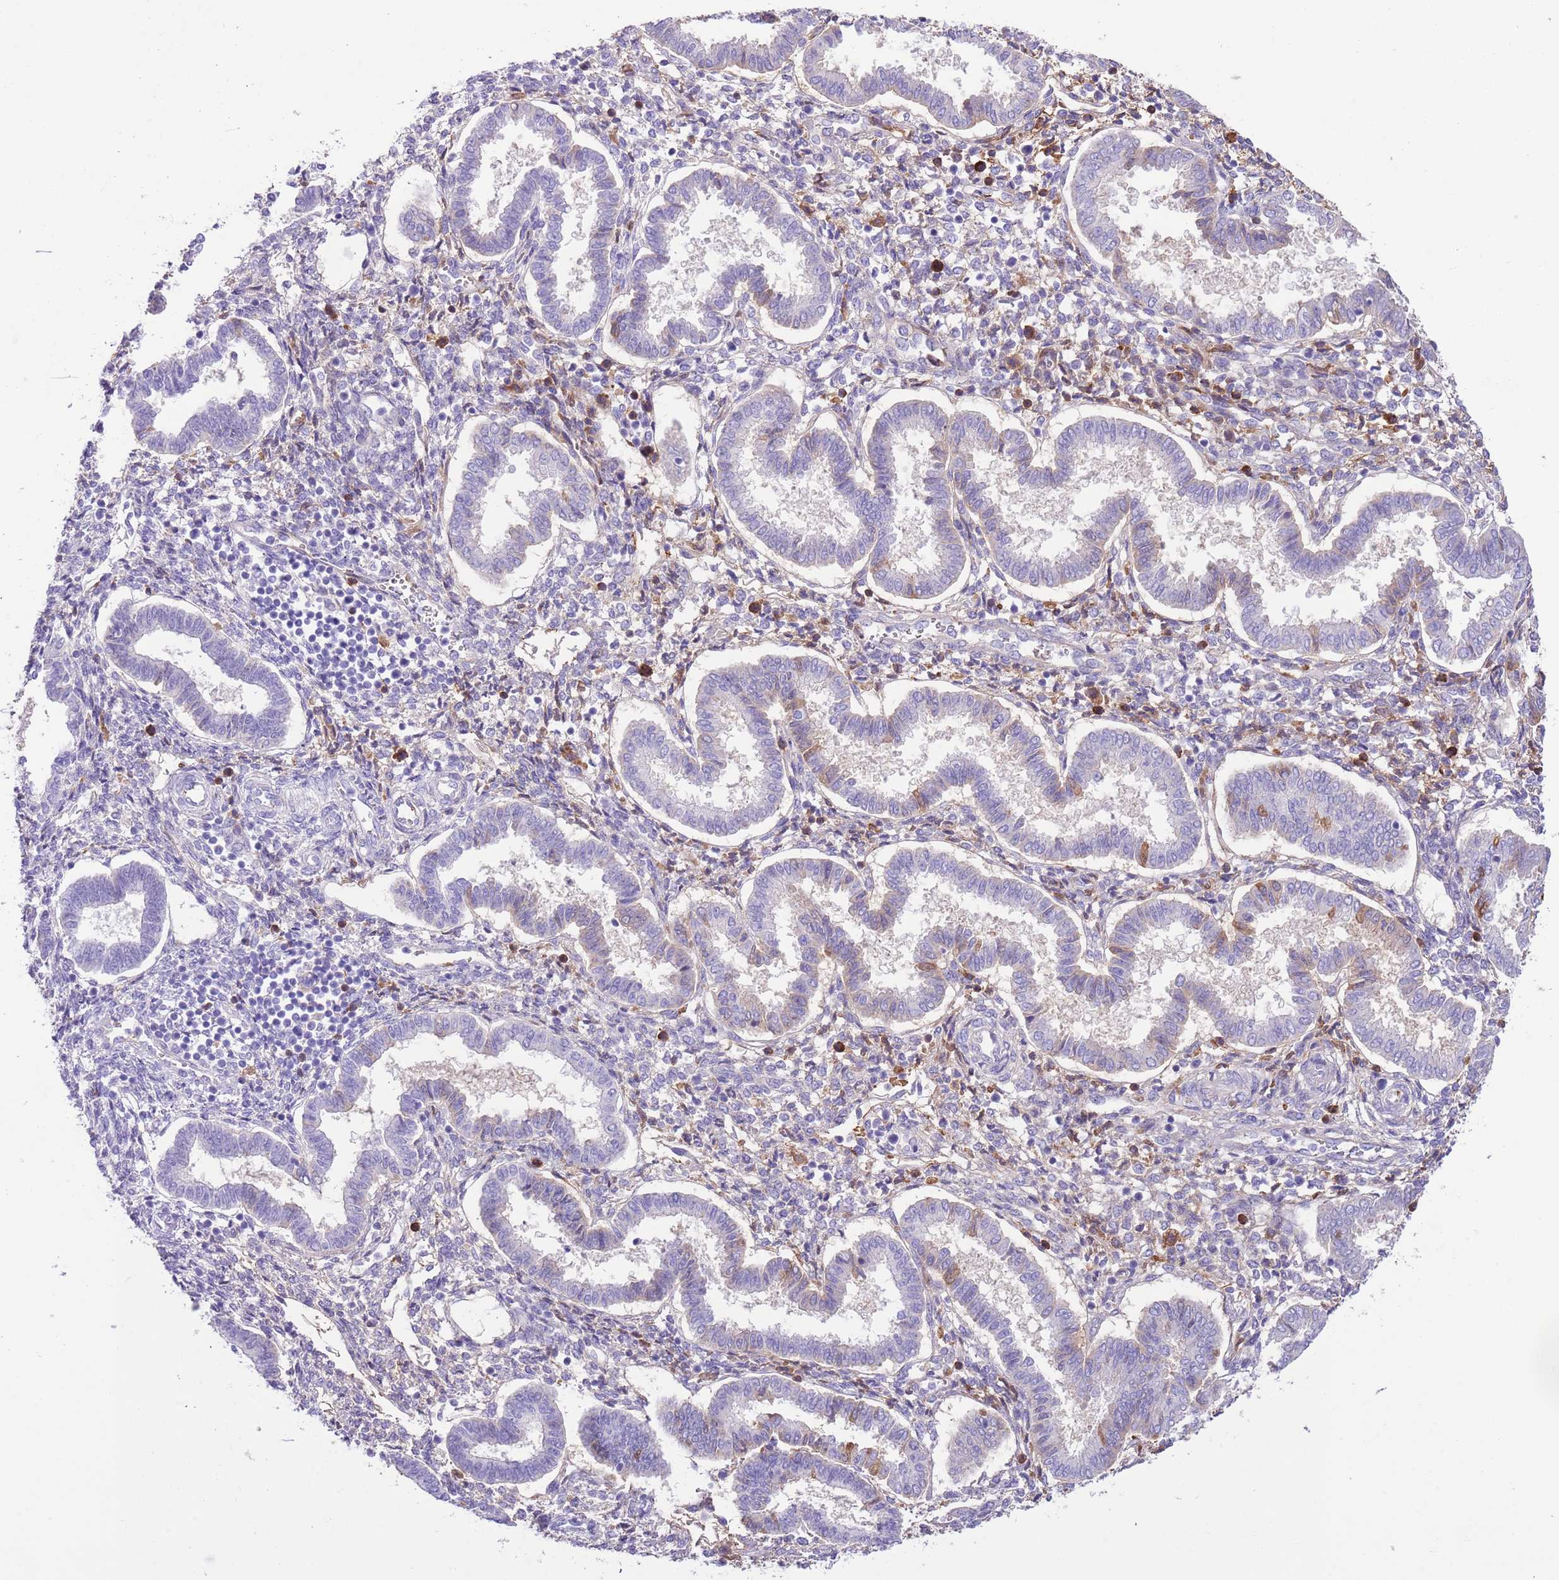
{"staining": {"intensity": "moderate", "quantity": "<25%", "location": "cytoplasmic/membranous"}, "tissue": "endometrium", "cell_type": "Cells in endometrial stroma", "image_type": "normal", "snomed": [{"axis": "morphology", "description": "Normal tissue, NOS"}, {"axis": "topography", "description": "Endometrium"}], "caption": "High-magnification brightfield microscopy of unremarkable endometrium stained with DAB (3,3'-diaminobenzidine) (brown) and counterstained with hematoxylin (blue). cells in endometrial stroma exhibit moderate cytoplasmic/membranous staining is present in about<25% of cells.", "gene": "IGF1", "patient": {"sex": "female", "age": 24}}